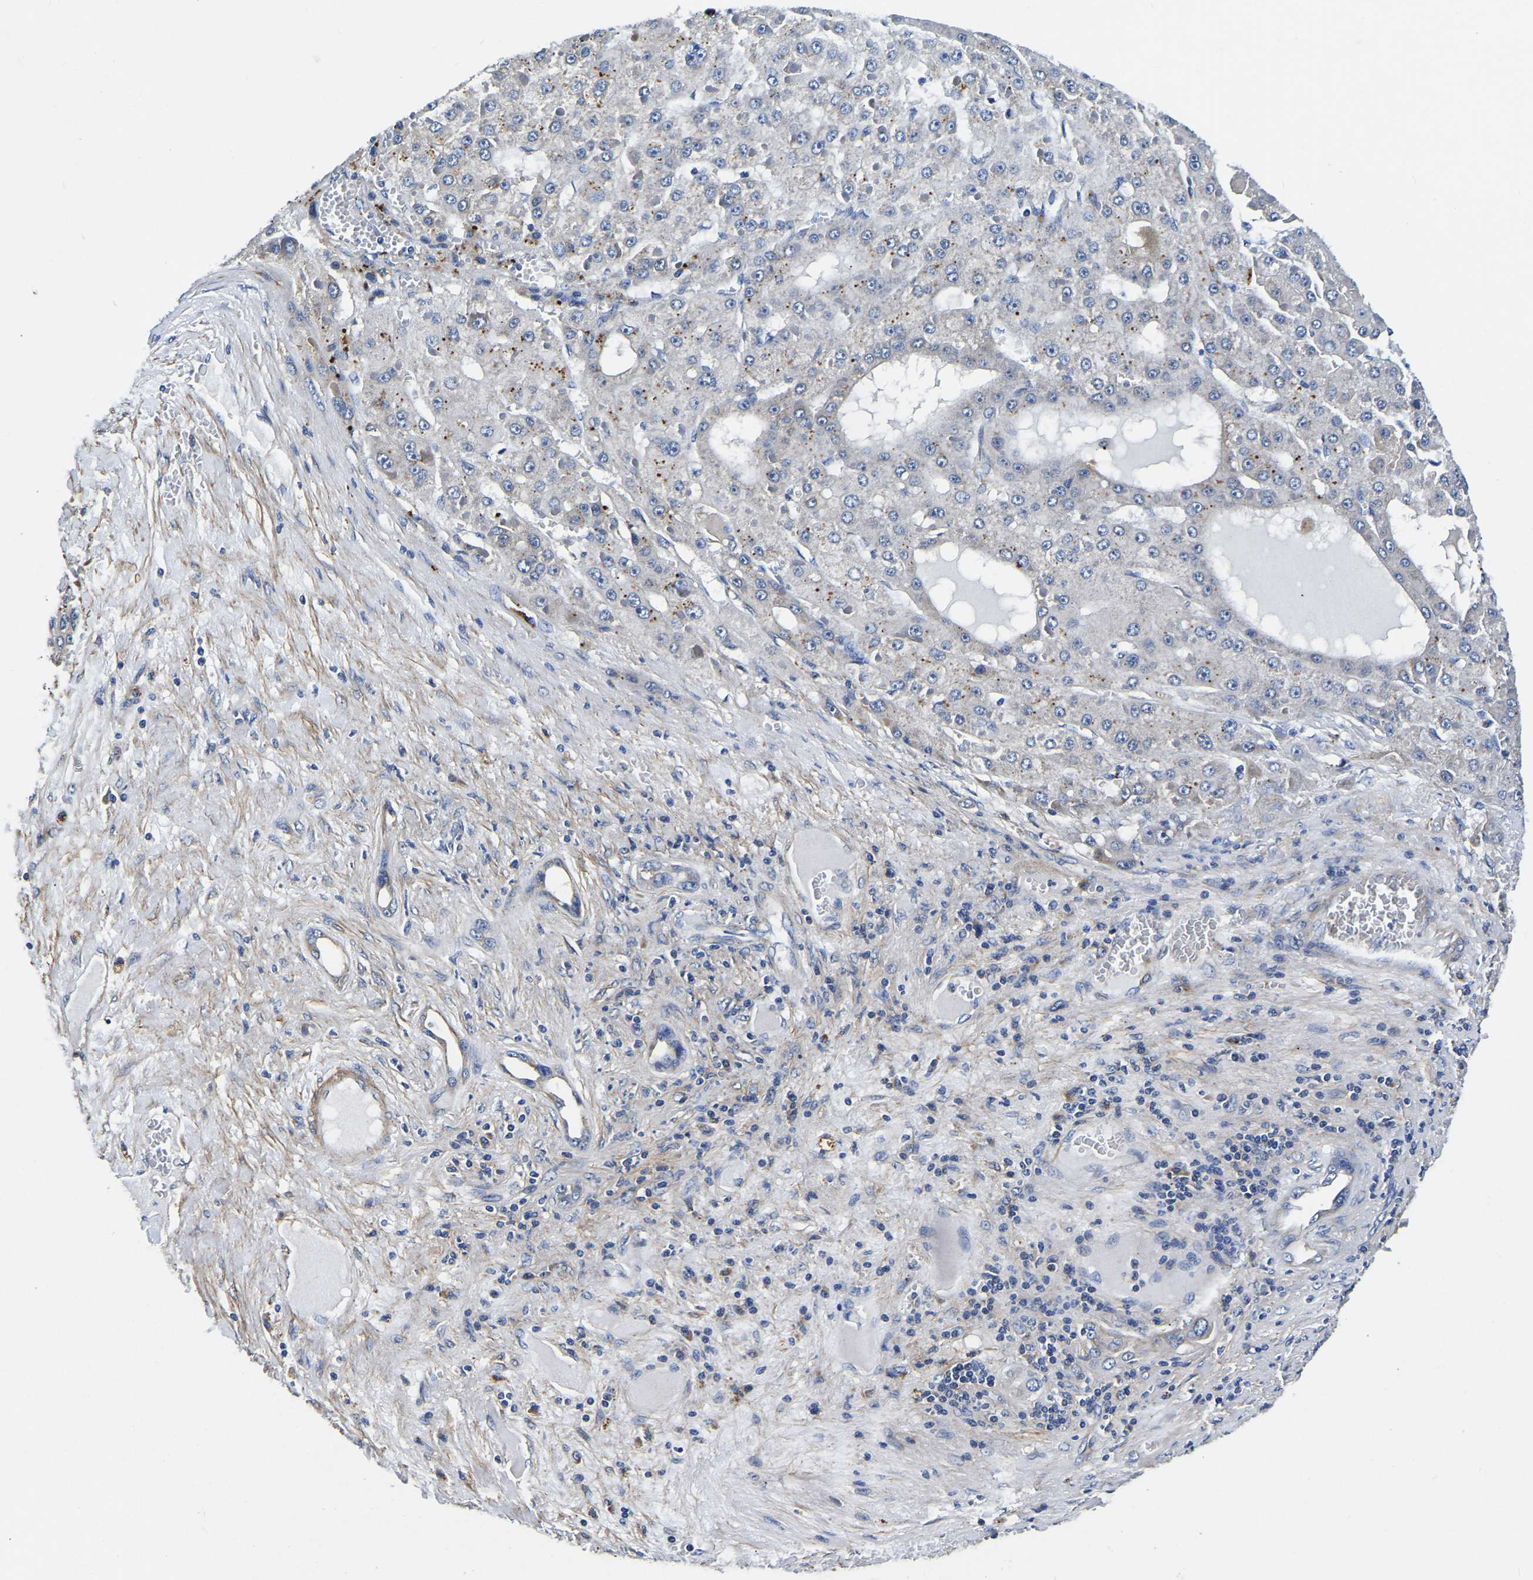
{"staining": {"intensity": "moderate", "quantity": "<25%", "location": "cytoplasmic/membranous"}, "tissue": "liver cancer", "cell_type": "Tumor cells", "image_type": "cancer", "snomed": [{"axis": "morphology", "description": "Carcinoma, Hepatocellular, NOS"}, {"axis": "topography", "description": "Liver"}], "caption": "IHC of human hepatocellular carcinoma (liver) displays low levels of moderate cytoplasmic/membranous staining in approximately <25% of tumor cells.", "gene": "KCTD17", "patient": {"sex": "female", "age": 73}}